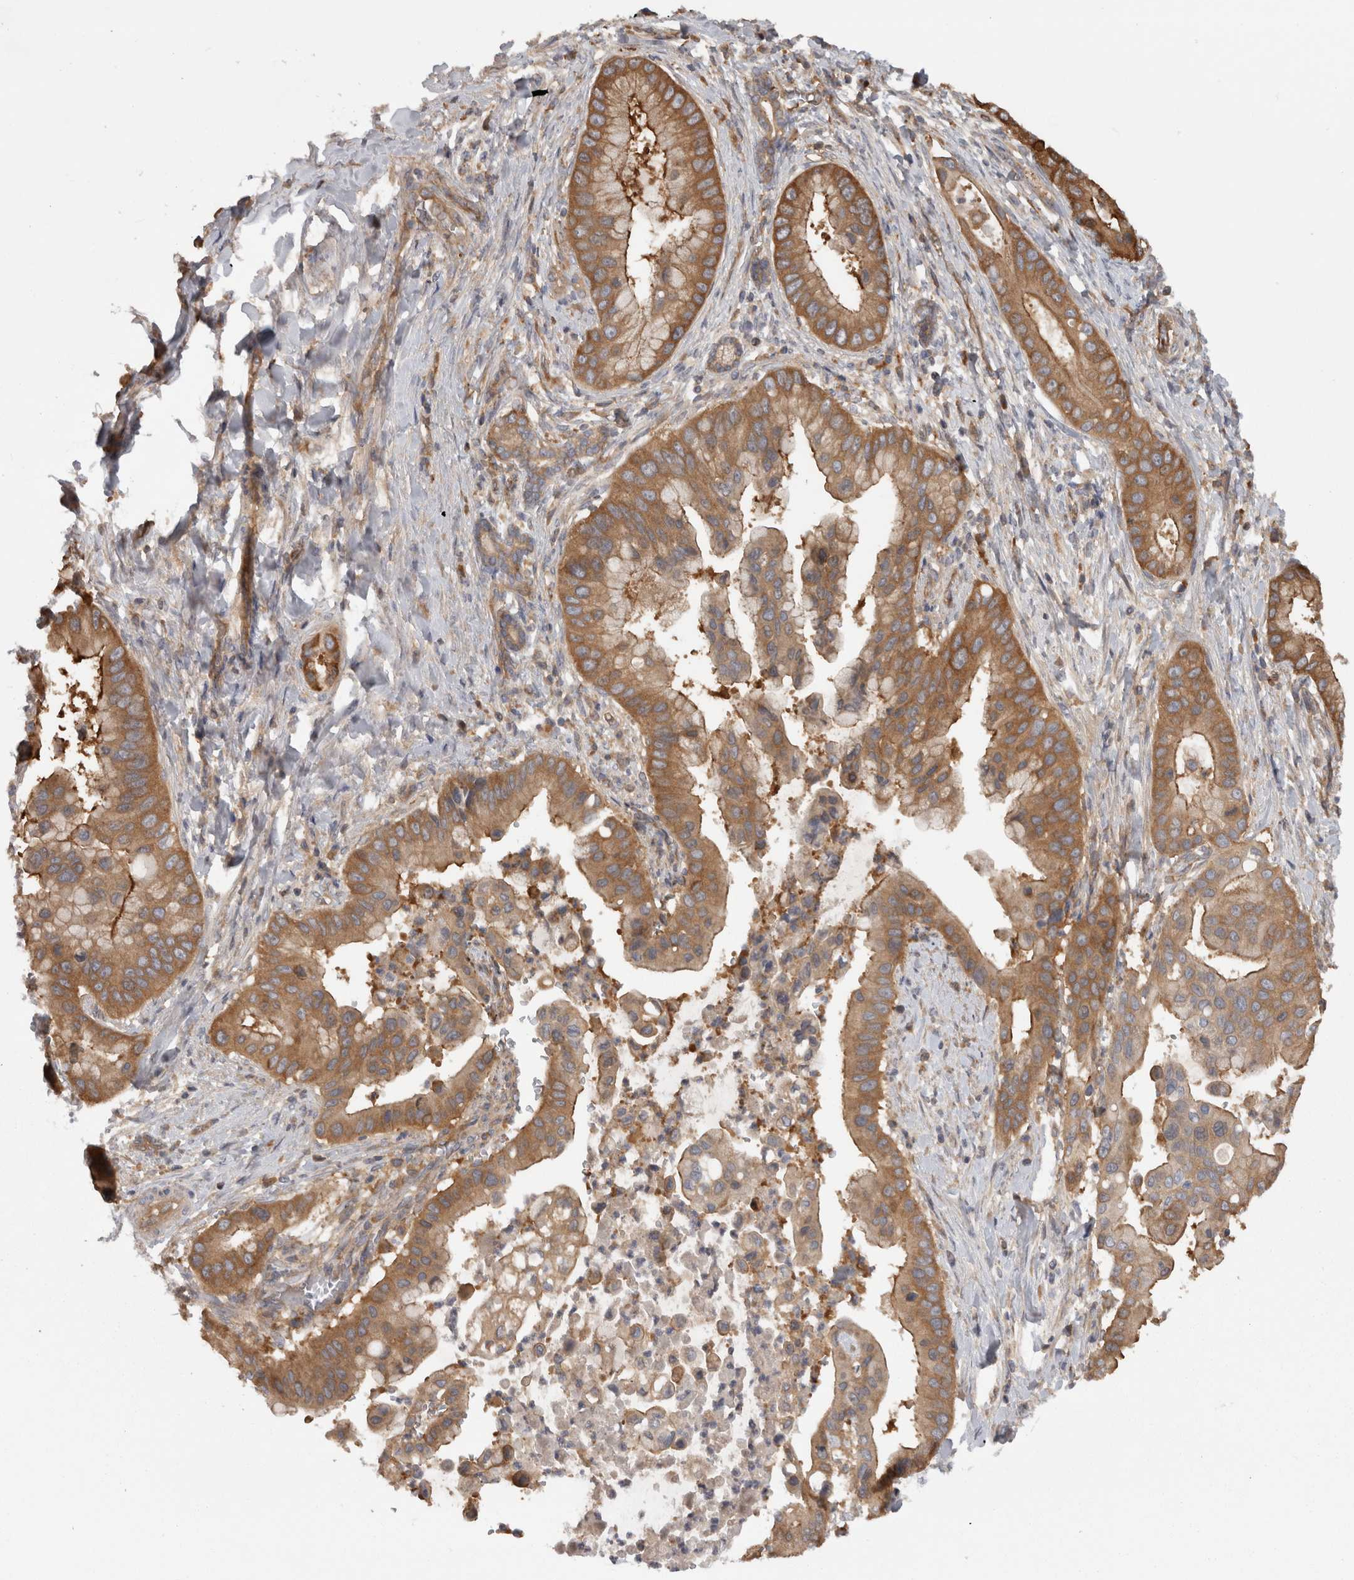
{"staining": {"intensity": "moderate", "quantity": ">75%", "location": "cytoplasmic/membranous"}, "tissue": "liver cancer", "cell_type": "Tumor cells", "image_type": "cancer", "snomed": [{"axis": "morphology", "description": "Cholangiocarcinoma"}, {"axis": "topography", "description": "Liver"}], "caption": "High-power microscopy captured an immunohistochemistry (IHC) micrograph of cholangiocarcinoma (liver), revealing moderate cytoplasmic/membranous expression in approximately >75% of tumor cells. The protein of interest is shown in brown color, while the nuclei are stained blue.", "gene": "SMCR8", "patient": {"sex": "female", "age": 54}}